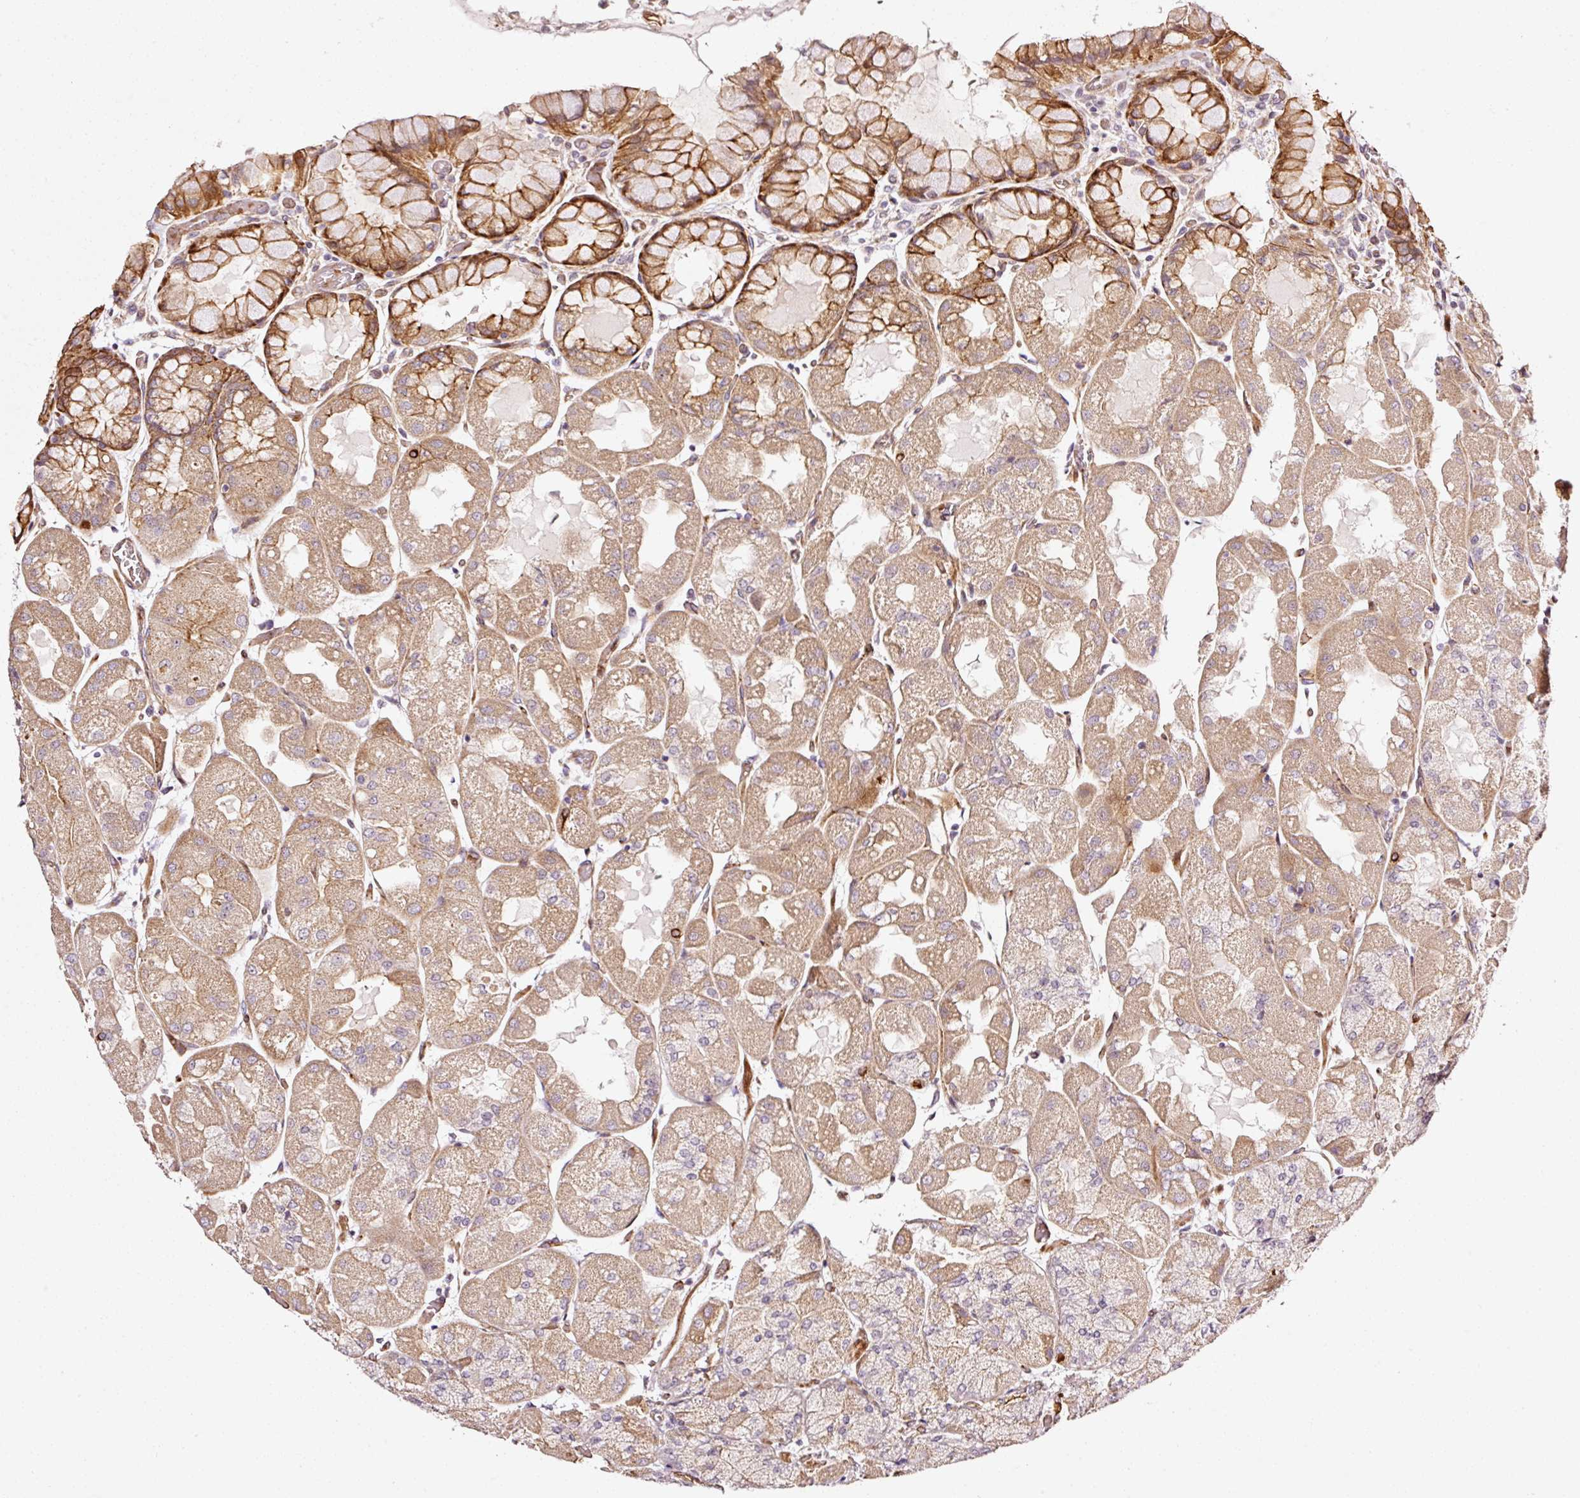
{"staining": {"intensity": "strong", "quantity": "25%-75%", "location": "cytoplasmic/membranous,nuclear"}, "tissue": "stomach", "cell_type": "Glandular cells", "image_type": "normal", "snomed": [{"axis": "morphology", "description": "Normal tissue, NOS"}, {"axis": "topography", "description": "Stomach"}], "caption": "Human stomach stained for a protein (brown) exhibits strong cytoplasmic/membranous,nuclear positive expression in about 25%-75% of glandular cells.", "gene": "ANKRD20A1", "patient": {"sex": "female", "age": 61}}